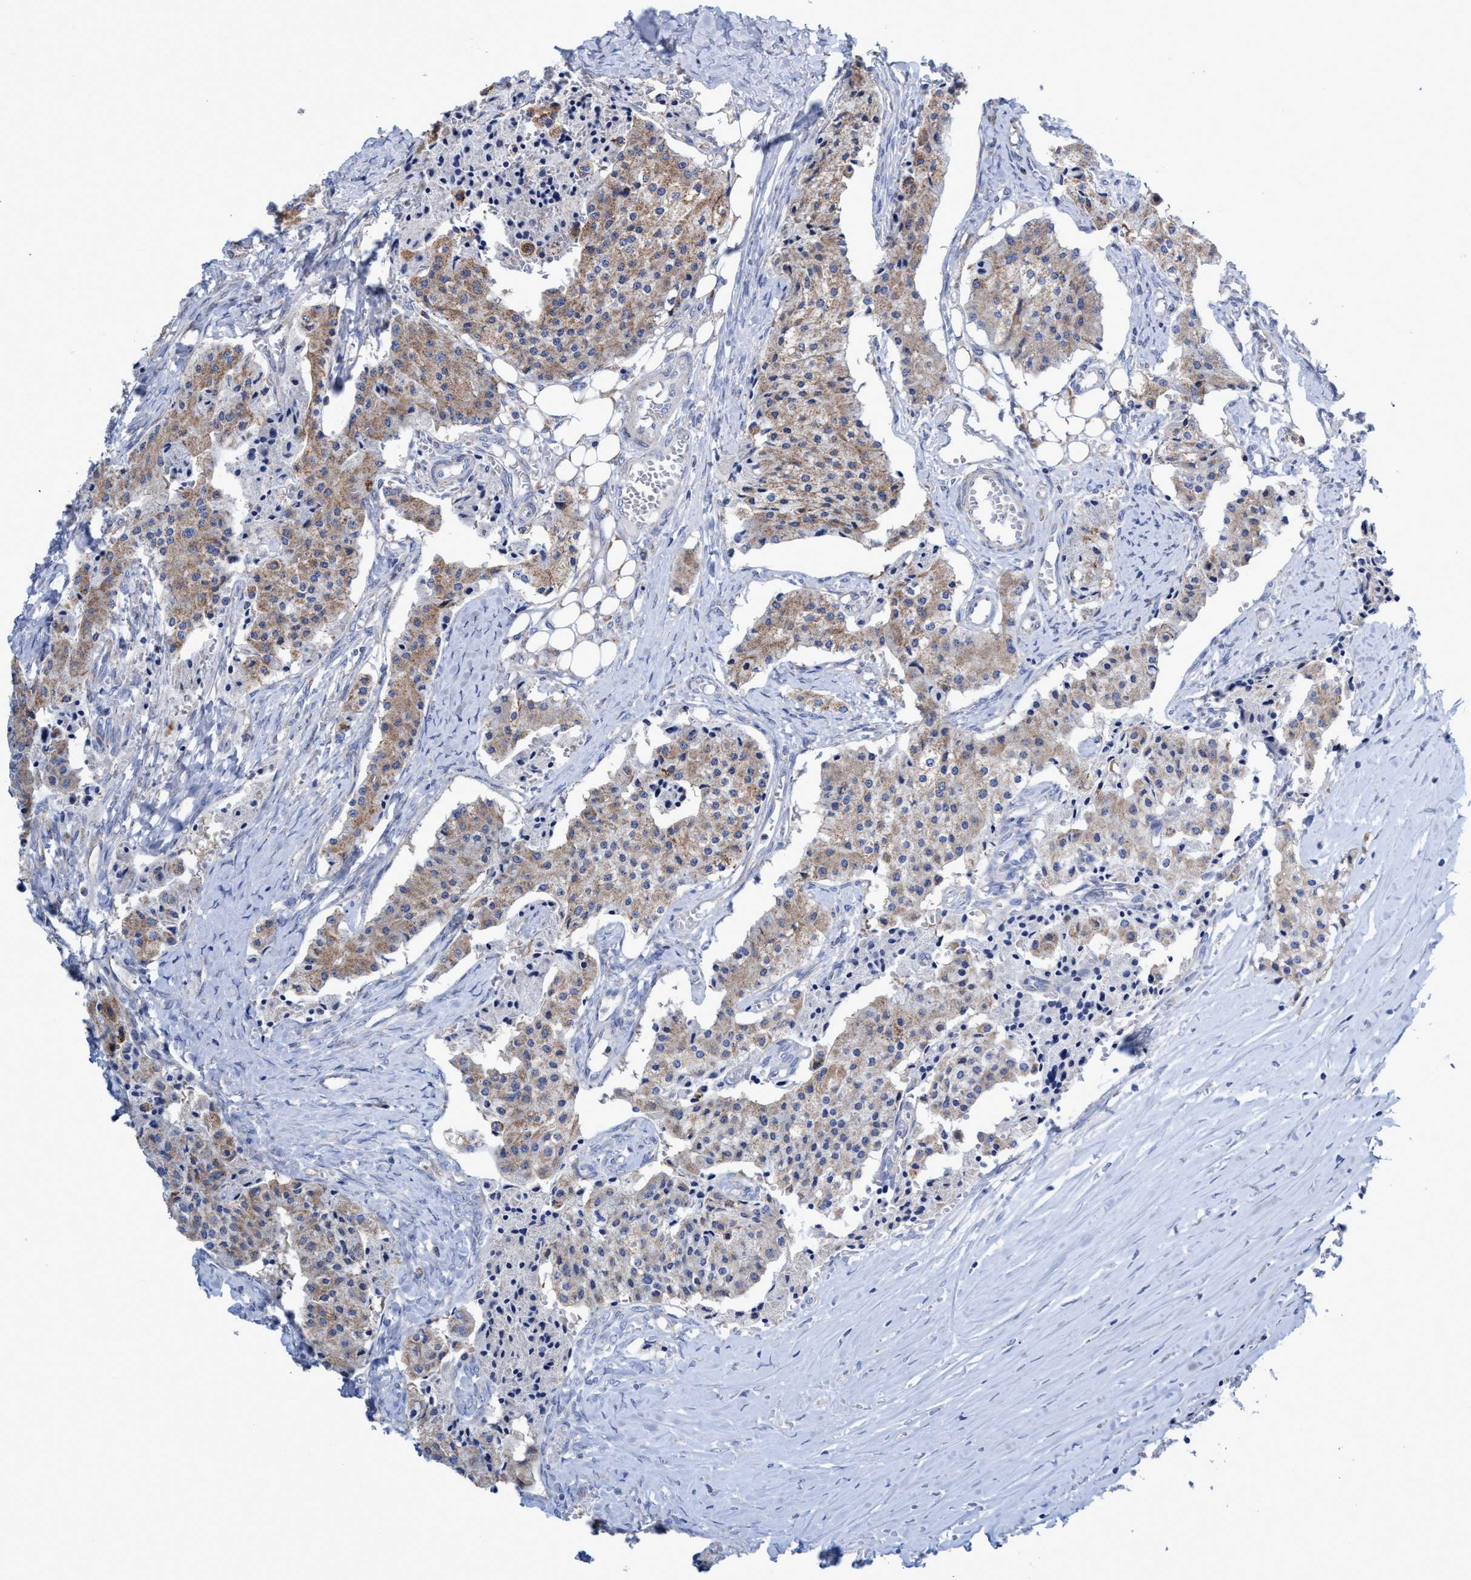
{"staining": {"intensity": "moderate", "quantity": ">75%", "location": "cytoplasmic/membranous"}, "tissue": "carcinoid", "cell_type": "Tumor cells", "image_type": "cancer", "snomed": [{"axis": "morphology", "description": "Carcinoid, malignant, NOS"}, {"axis": "topography", "description": "Colon"}], "caption": "Human carcinoid (malignant) stained for a protein (brown) demonstrates moderate cytoplasmic/membranous positive expression in approximately >75% of tumor cells.", "gene": "ZNF750", "patient": {"sex": "female", "age": 52}}